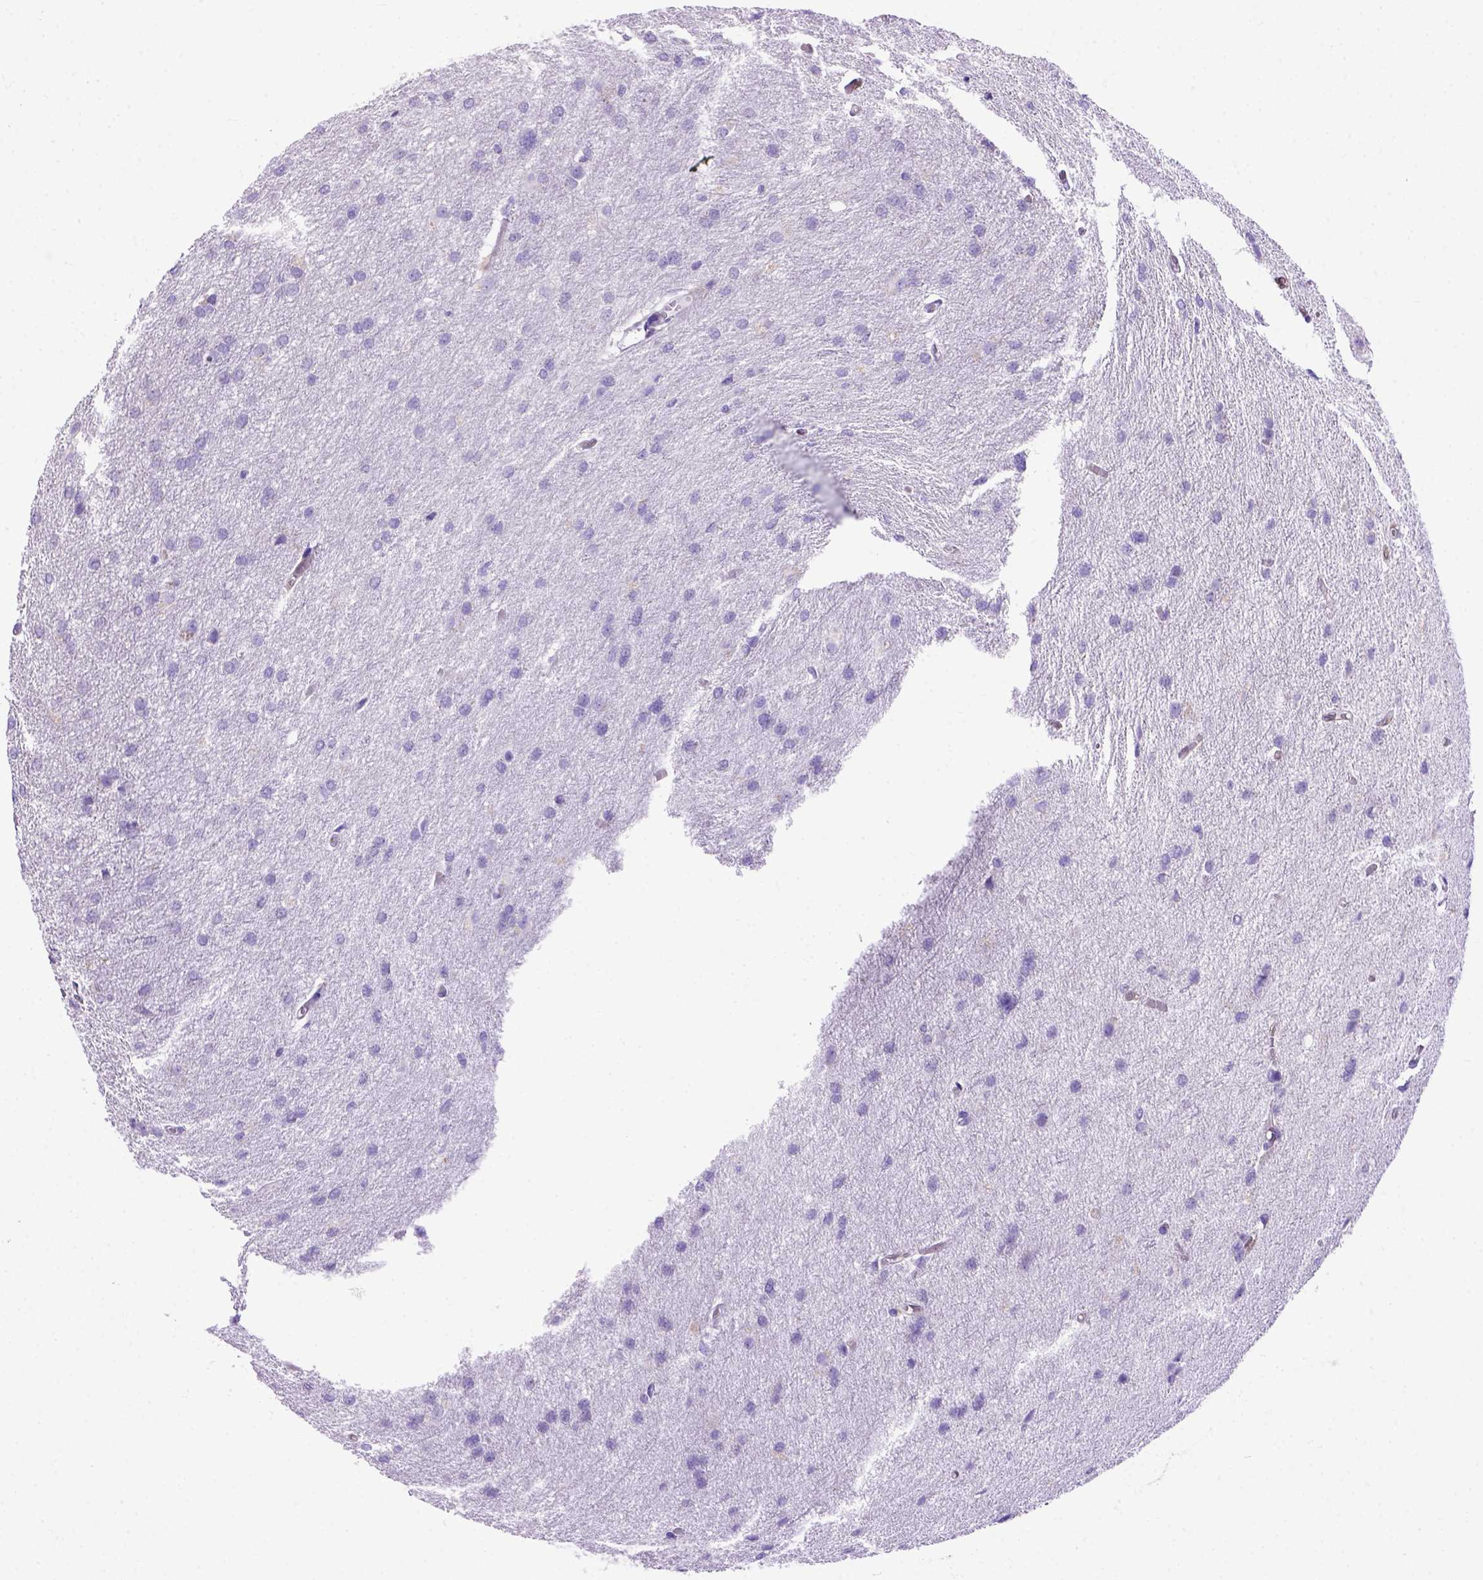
{"staining": {"intensity": "negative", "quantity": "none", "location": "none"}, "tissue": "glioma", "cell_type": "Tumor cells", "image_type": "cancer", "snomed": [{"axis": "morphology", "description": "Glioma, malignant, High grade"}, {"axis": "topography", "description": "Brain"}], "caption": "Immunohistochemical staining of glioma displays no significant staining in tumor cells.", "gene": "PTGES", "patient": {"sex": "male", "age": 68}}